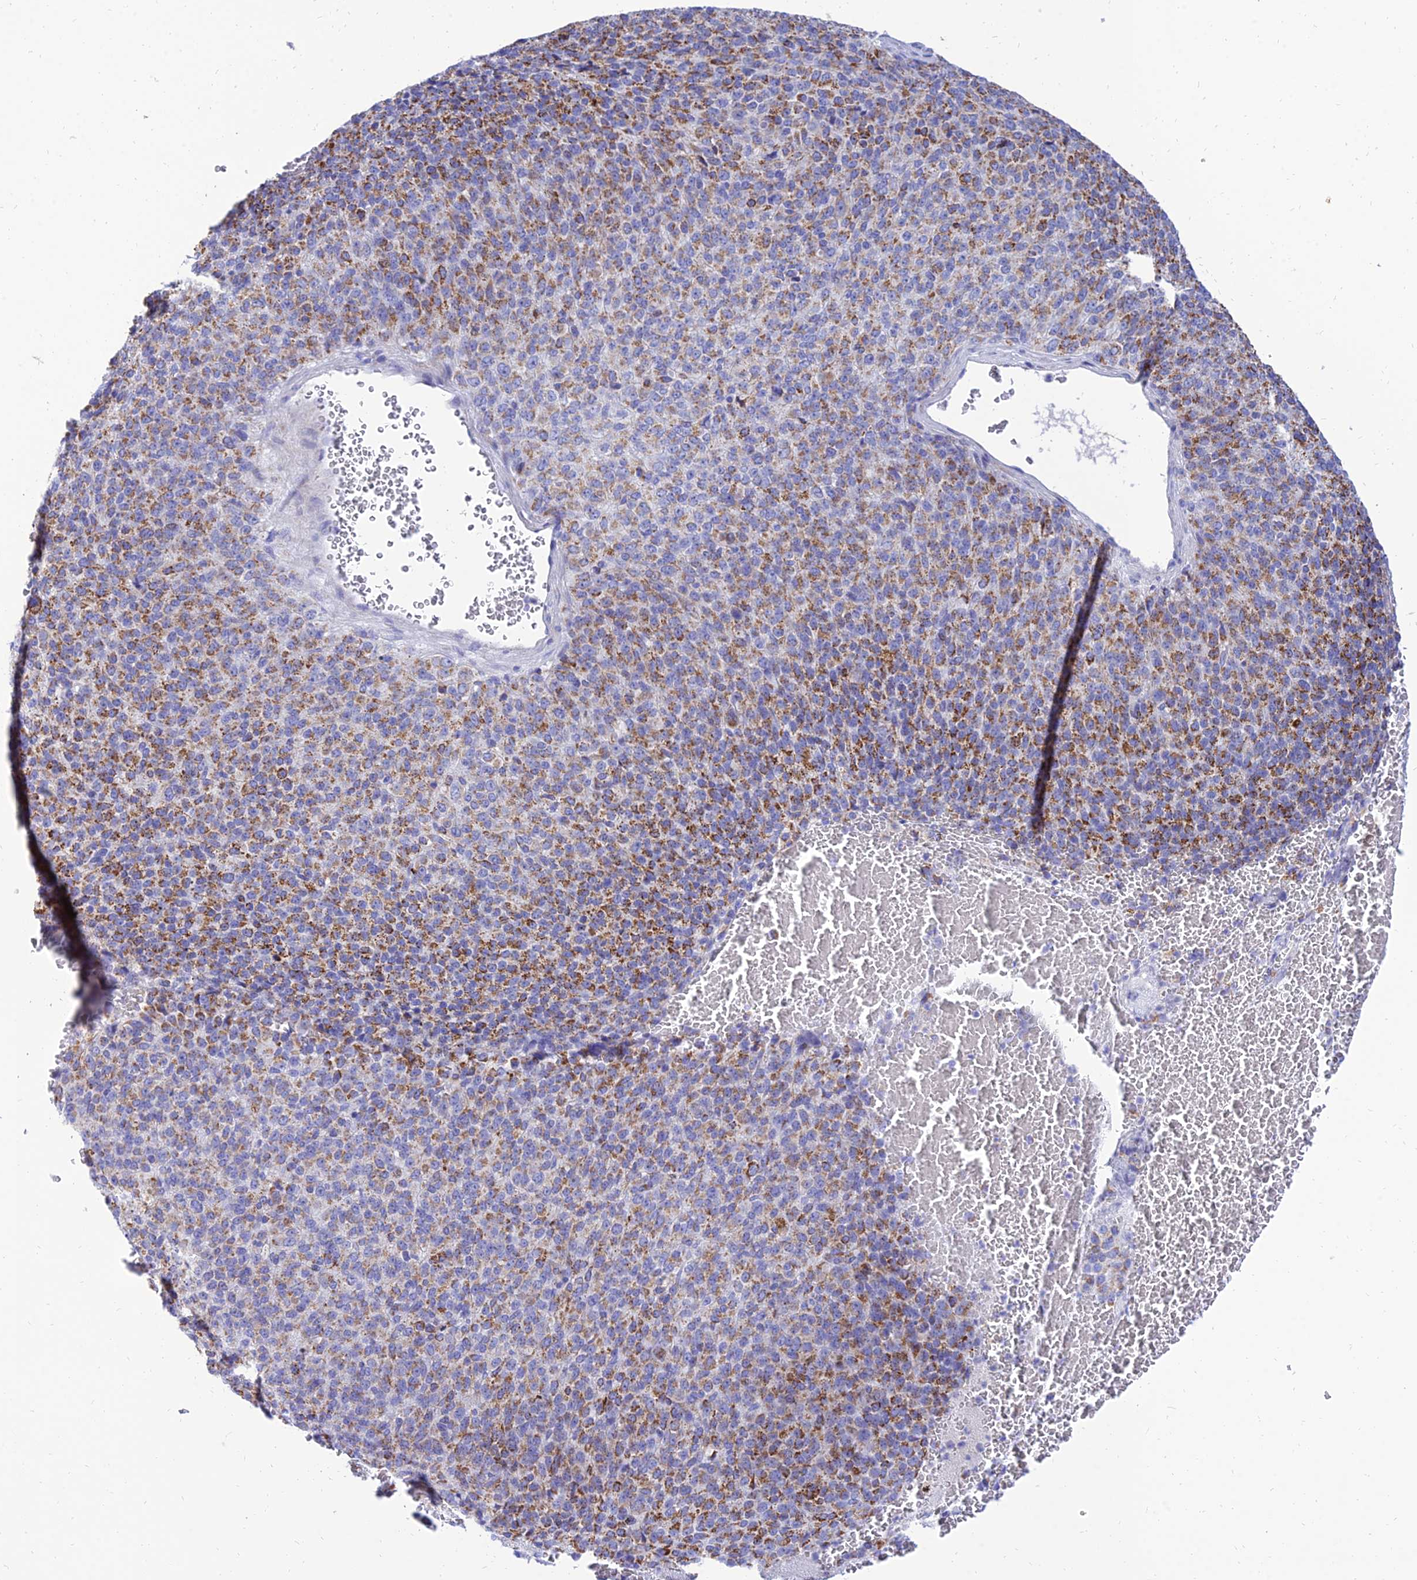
{"staining": {"intensity": "moderate", "quantity": ">75%", "location": "cytoplasmic/membranous"}, "tissue": "melanoma", "cell_type": "Tumor cells", "image_type": "cancer", "snomed": [{"axis": "morphology", "description": "Malignant melanoma, Metastatic site"}, {"axis": "topography", "description": "Brain"}], "caption": "Melanoma stained with immunohistochemistry shows moderate cytoplasmic/membranous staining in about >75% of tumor cells.", "gene": "PKN3", "patient": {"sex": "female", "age": 56}}